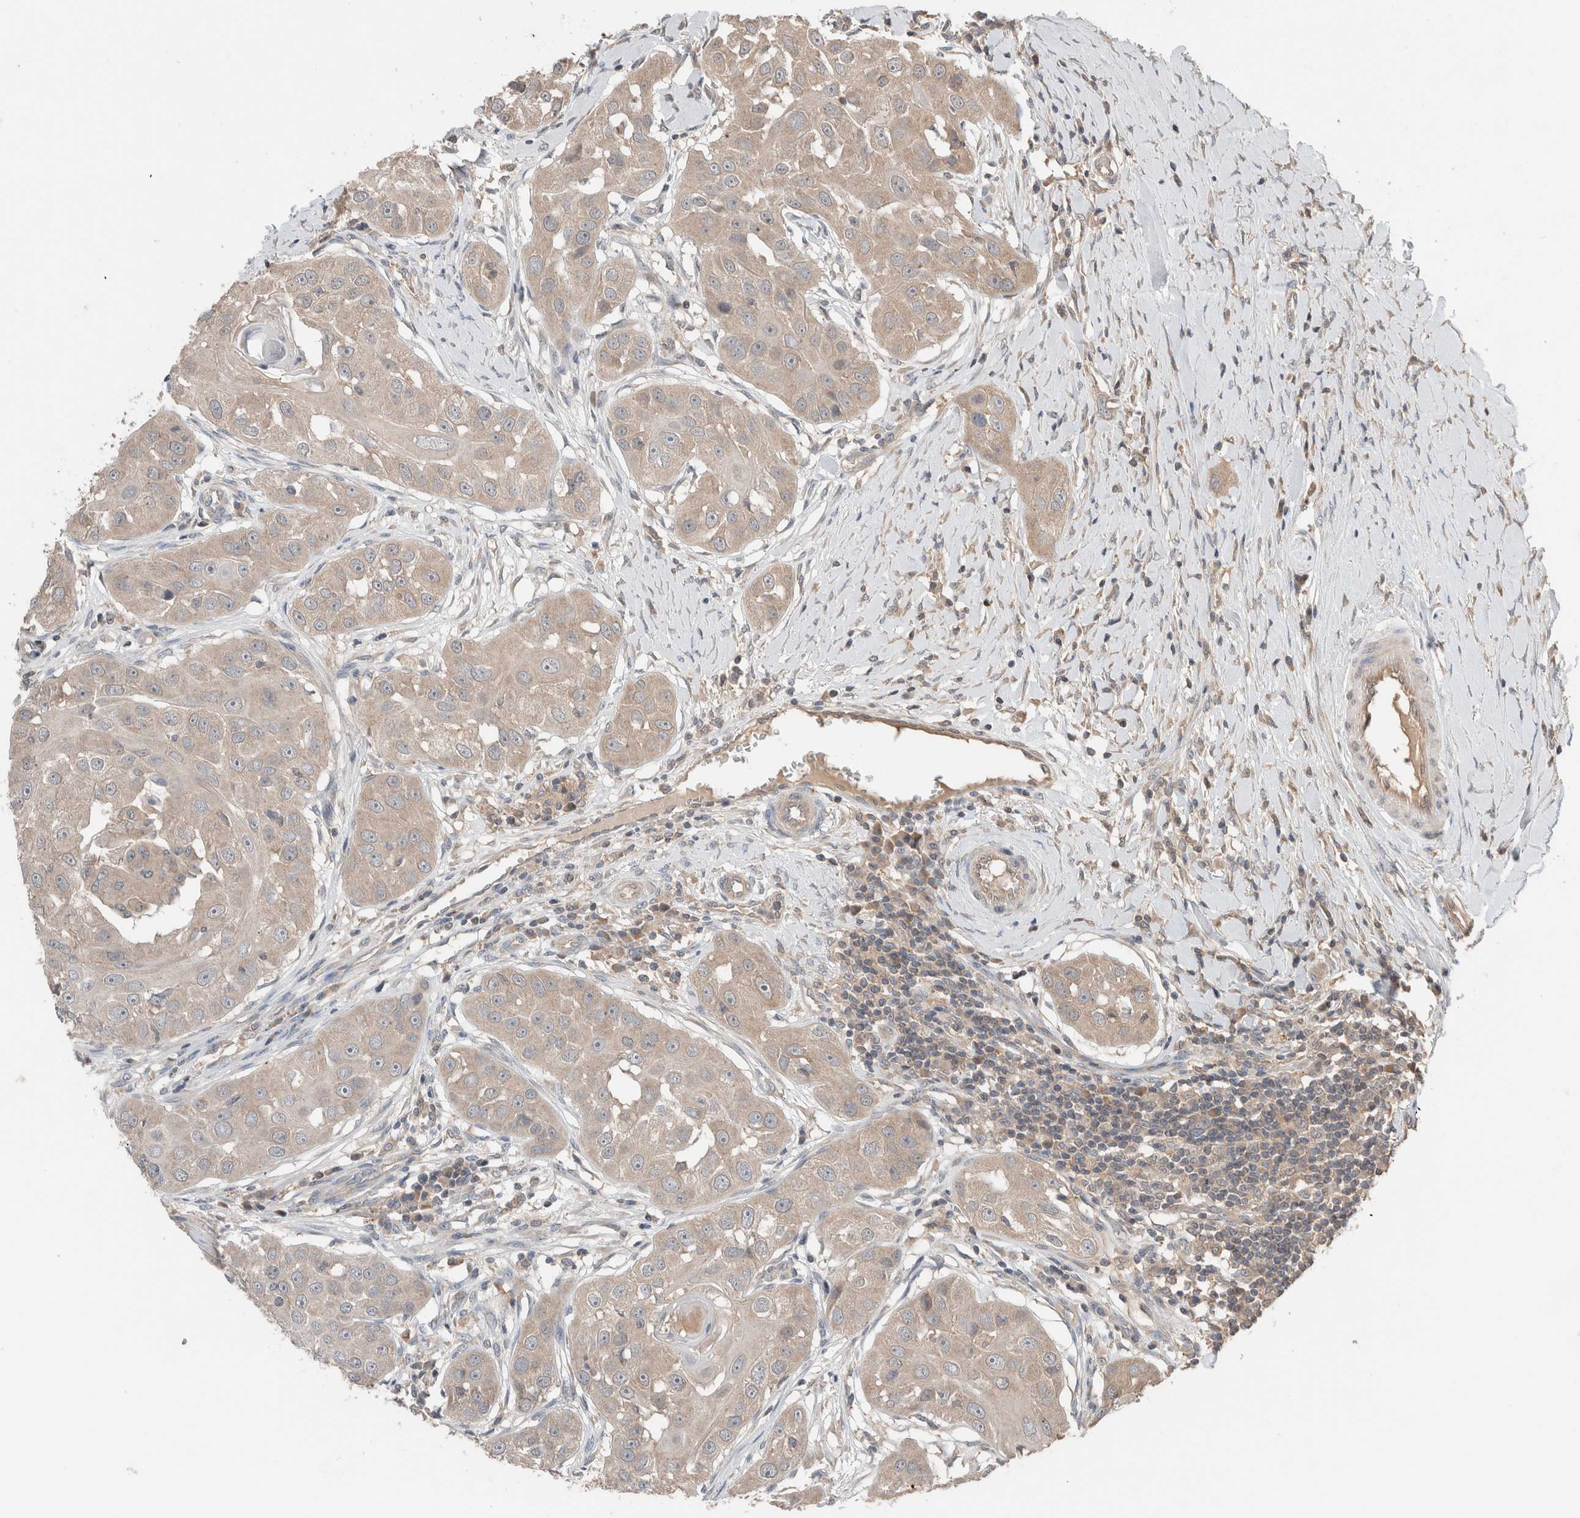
{"staining": {"intensity": "negative", "quantity": "none", "location": "none"}, "tissue": "head and neck cancer", "cell_type": "Tumor cells", "image_type": "cancer", "snomed": [{"axis": "morphology", "description": "Normal tissue, NOS"}, {"axis": "morphology", "description": "Squamous cell carcinoma, NOS"}, {"axis": "topography", "description": "Skeletal muscle"}, {"axis": "topography", "description": "Head-Neck"}], "caption": "Immunohistochemical staining of human head and neck squamous cell carcinoma reveals no significant expression in tumor cells.", "gene": "ERAP2", "patient": {"sex": "male", "age": 51}}